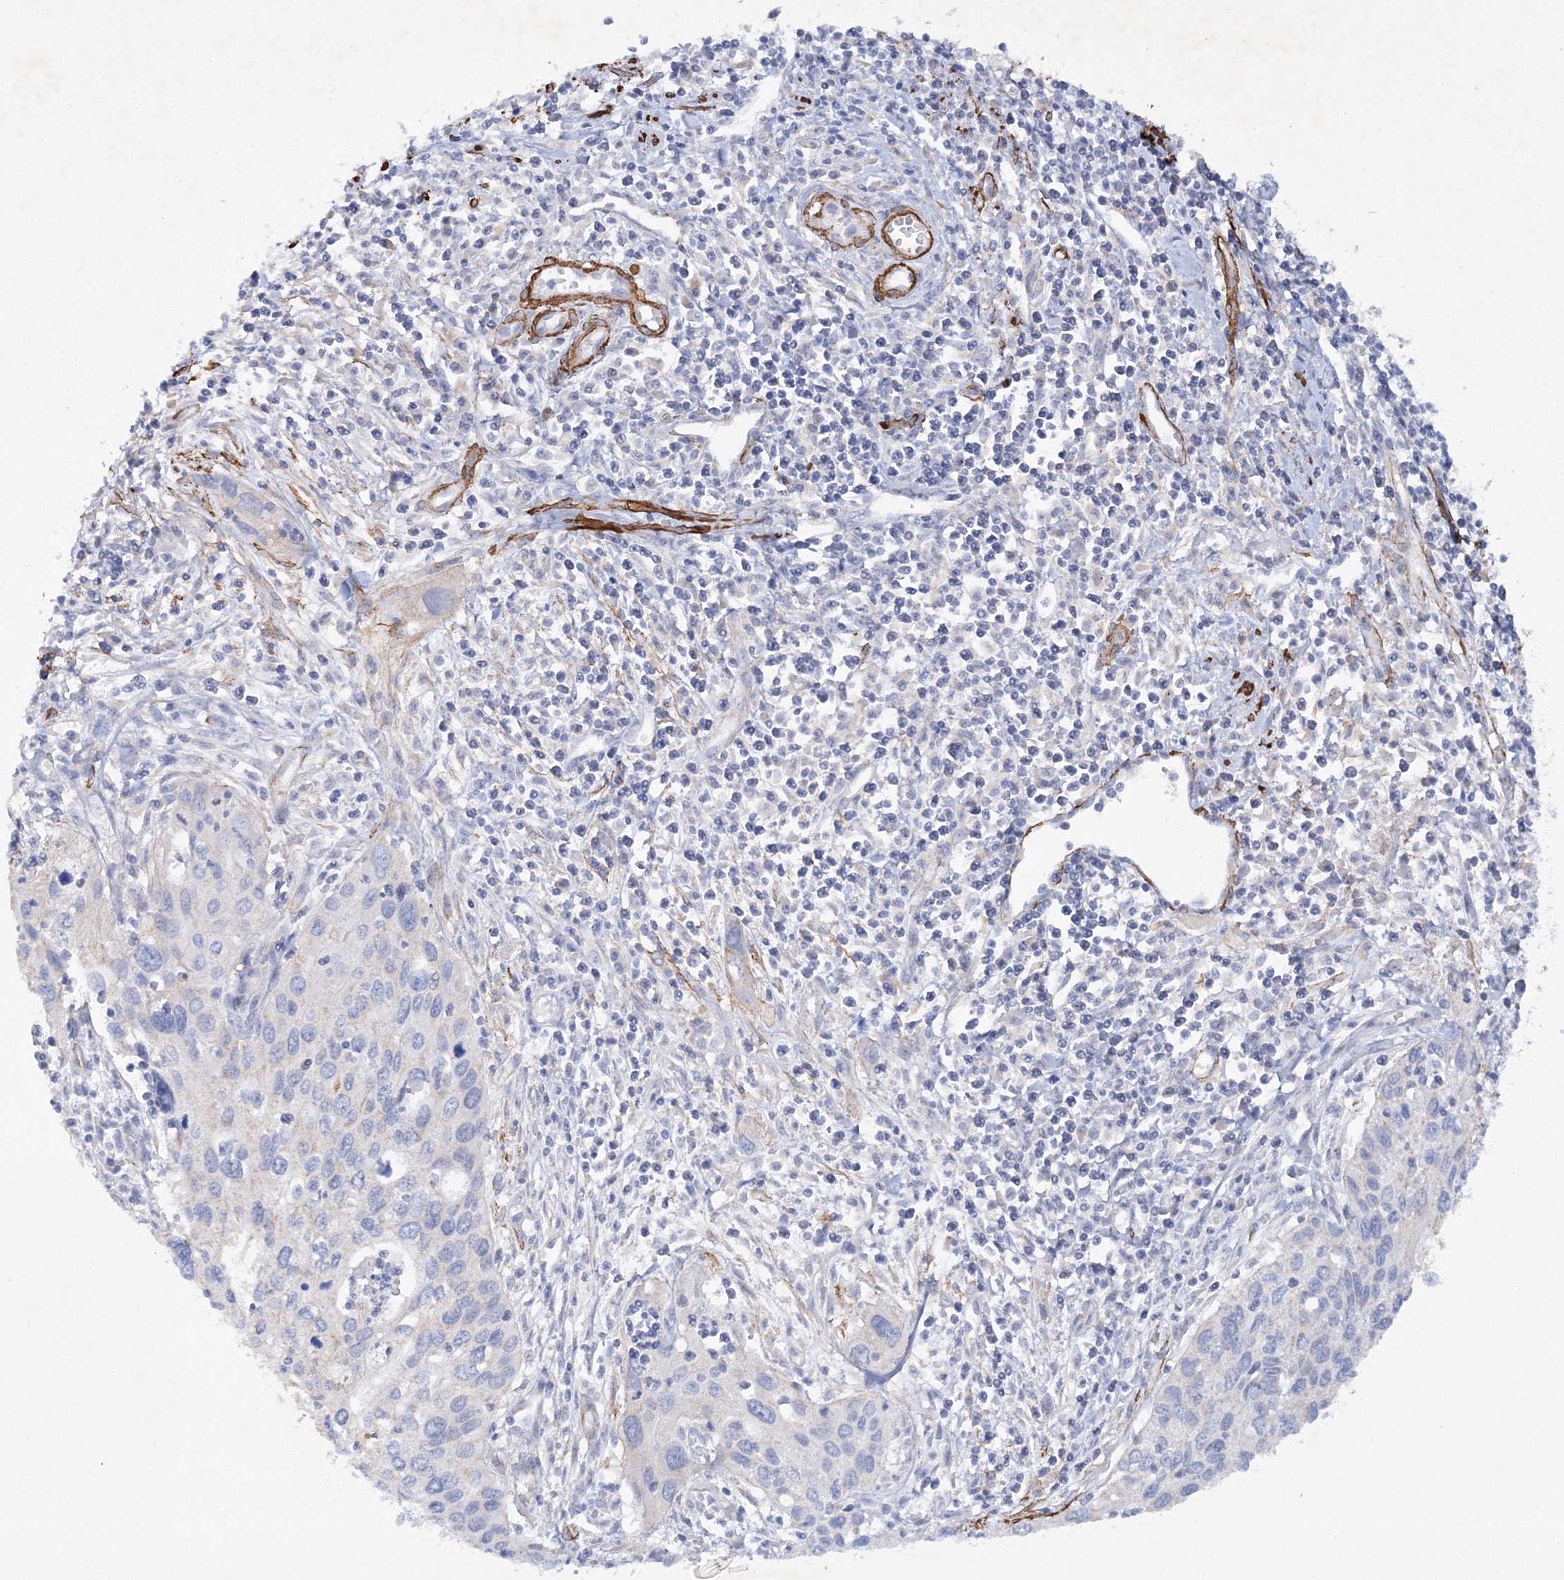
{"staining": {"intensity": "negative", "quantity": "none", "location": "none"}, "tissue": "cervical cancer", "cell_type": "Tumor cells", "image_type": "cancer", "snomed": [{"axis": "morphology", "description": "Squamous cell carcinoma, NOS"}, {"axis": "topography", "description": "Cervix"}], "caption": "Protein analysis of cervical cancer (squamous cell carcinoma) displays no significant staining in tumor cells.", "gene": "RTN2", "patient": {"sex": "female", "age": 55}}